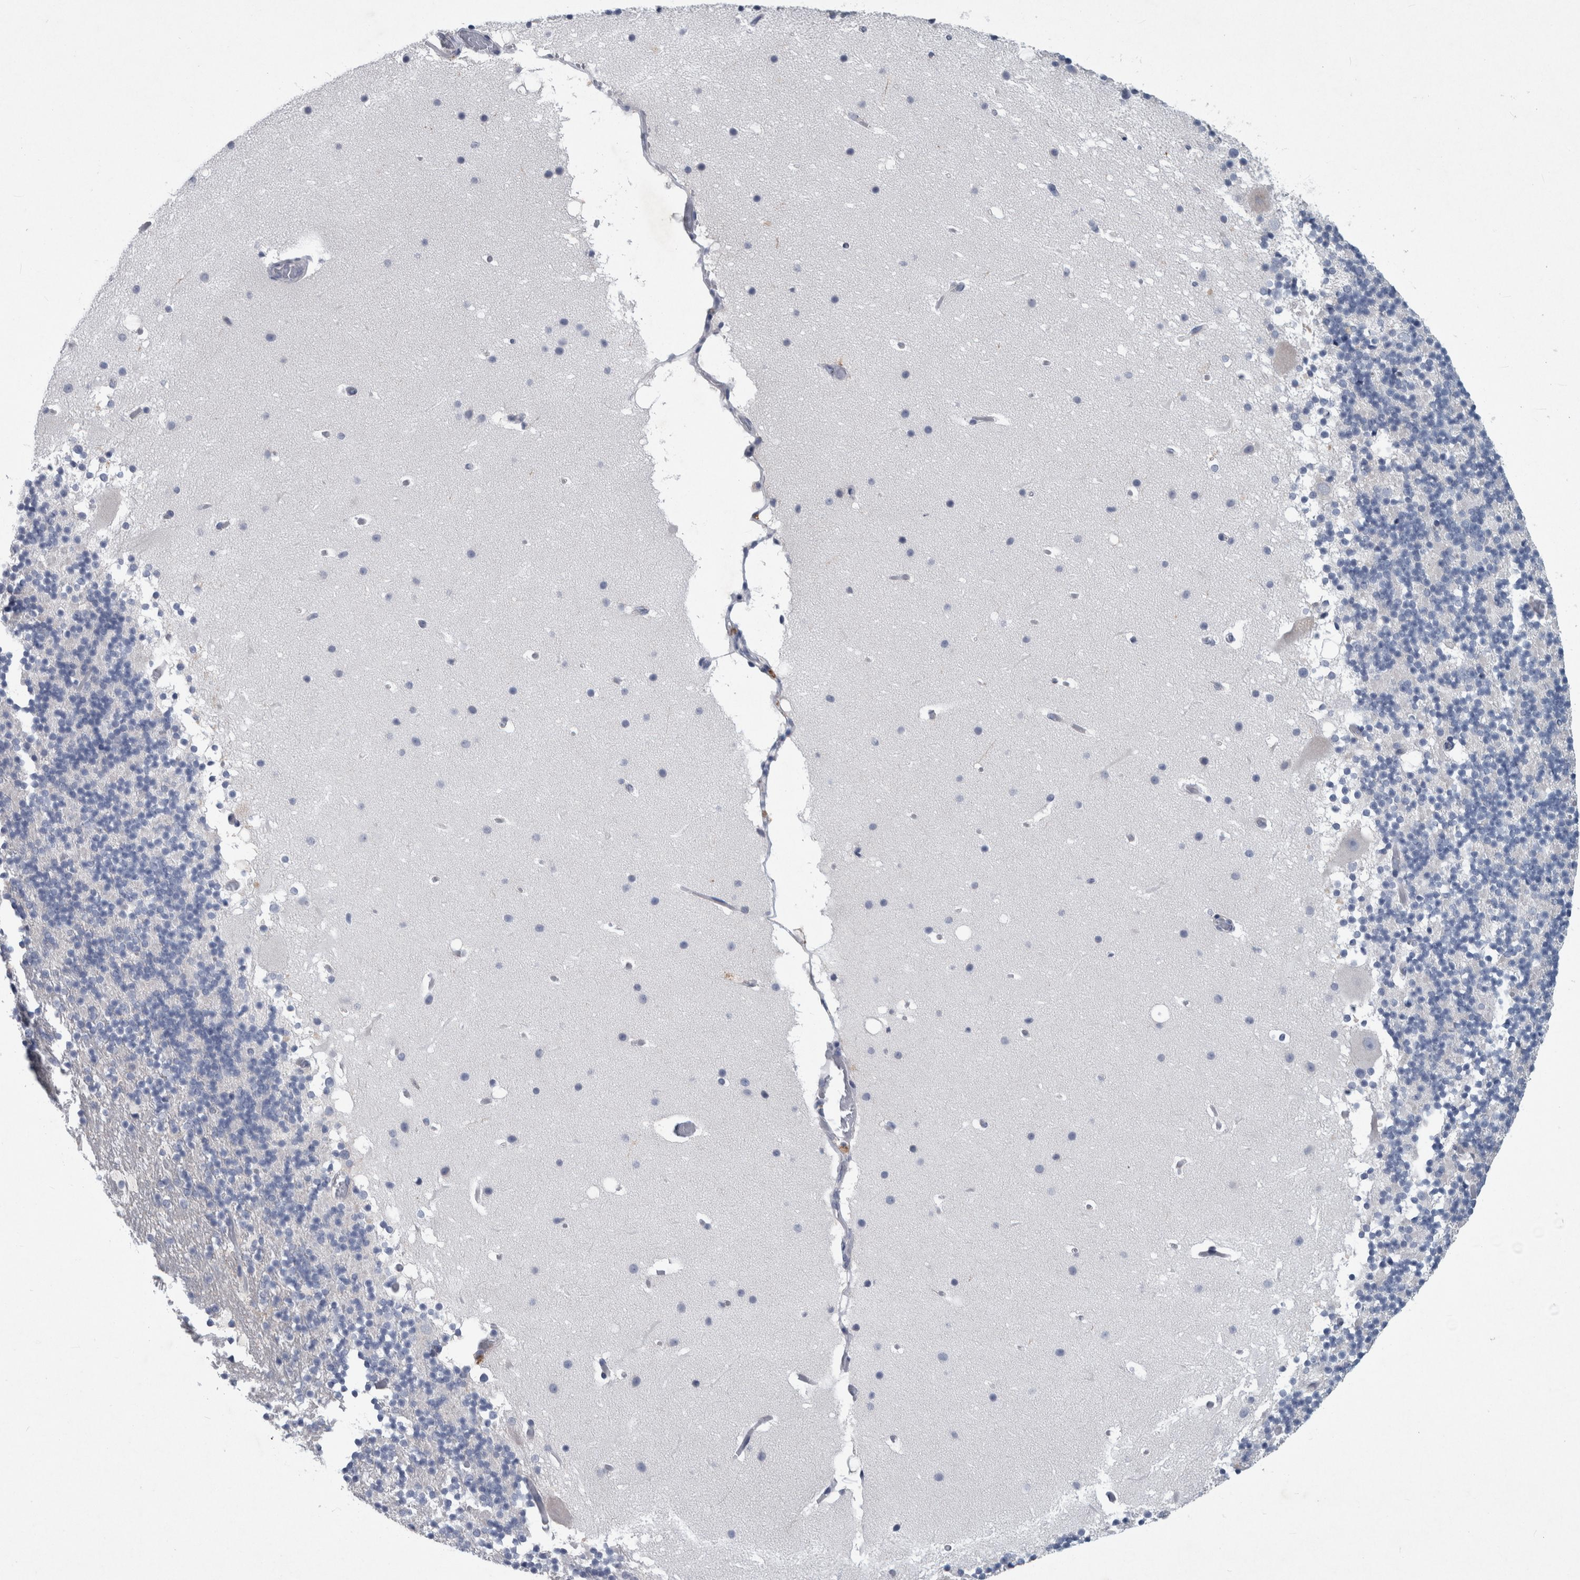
{"staining": {"intensity": "negative", "quantity": "none", "location": "none"}, "tissue": "cerebellum", "cell_type": "Cells in granular layer", "image_type": "normal", "snomed": [{"axis": "morphology", "description": "Normal tissue, NOS"}, {"axis": "topography", "description": "Cerebellum"}], "caption": "High power microscopy histopathology image of an IHC histopathology image of benign cerebellum, revealing no significant expression in cells in granular layer. (Stains: DAB (3,3'-diaminobenzidine) immunohistochemistry with hematoxylin counter stain, Microscopy: brightfield microscopy at high magnification).", "gene": "FAM83H", "patient": {"sex": "male", "age": 57}}